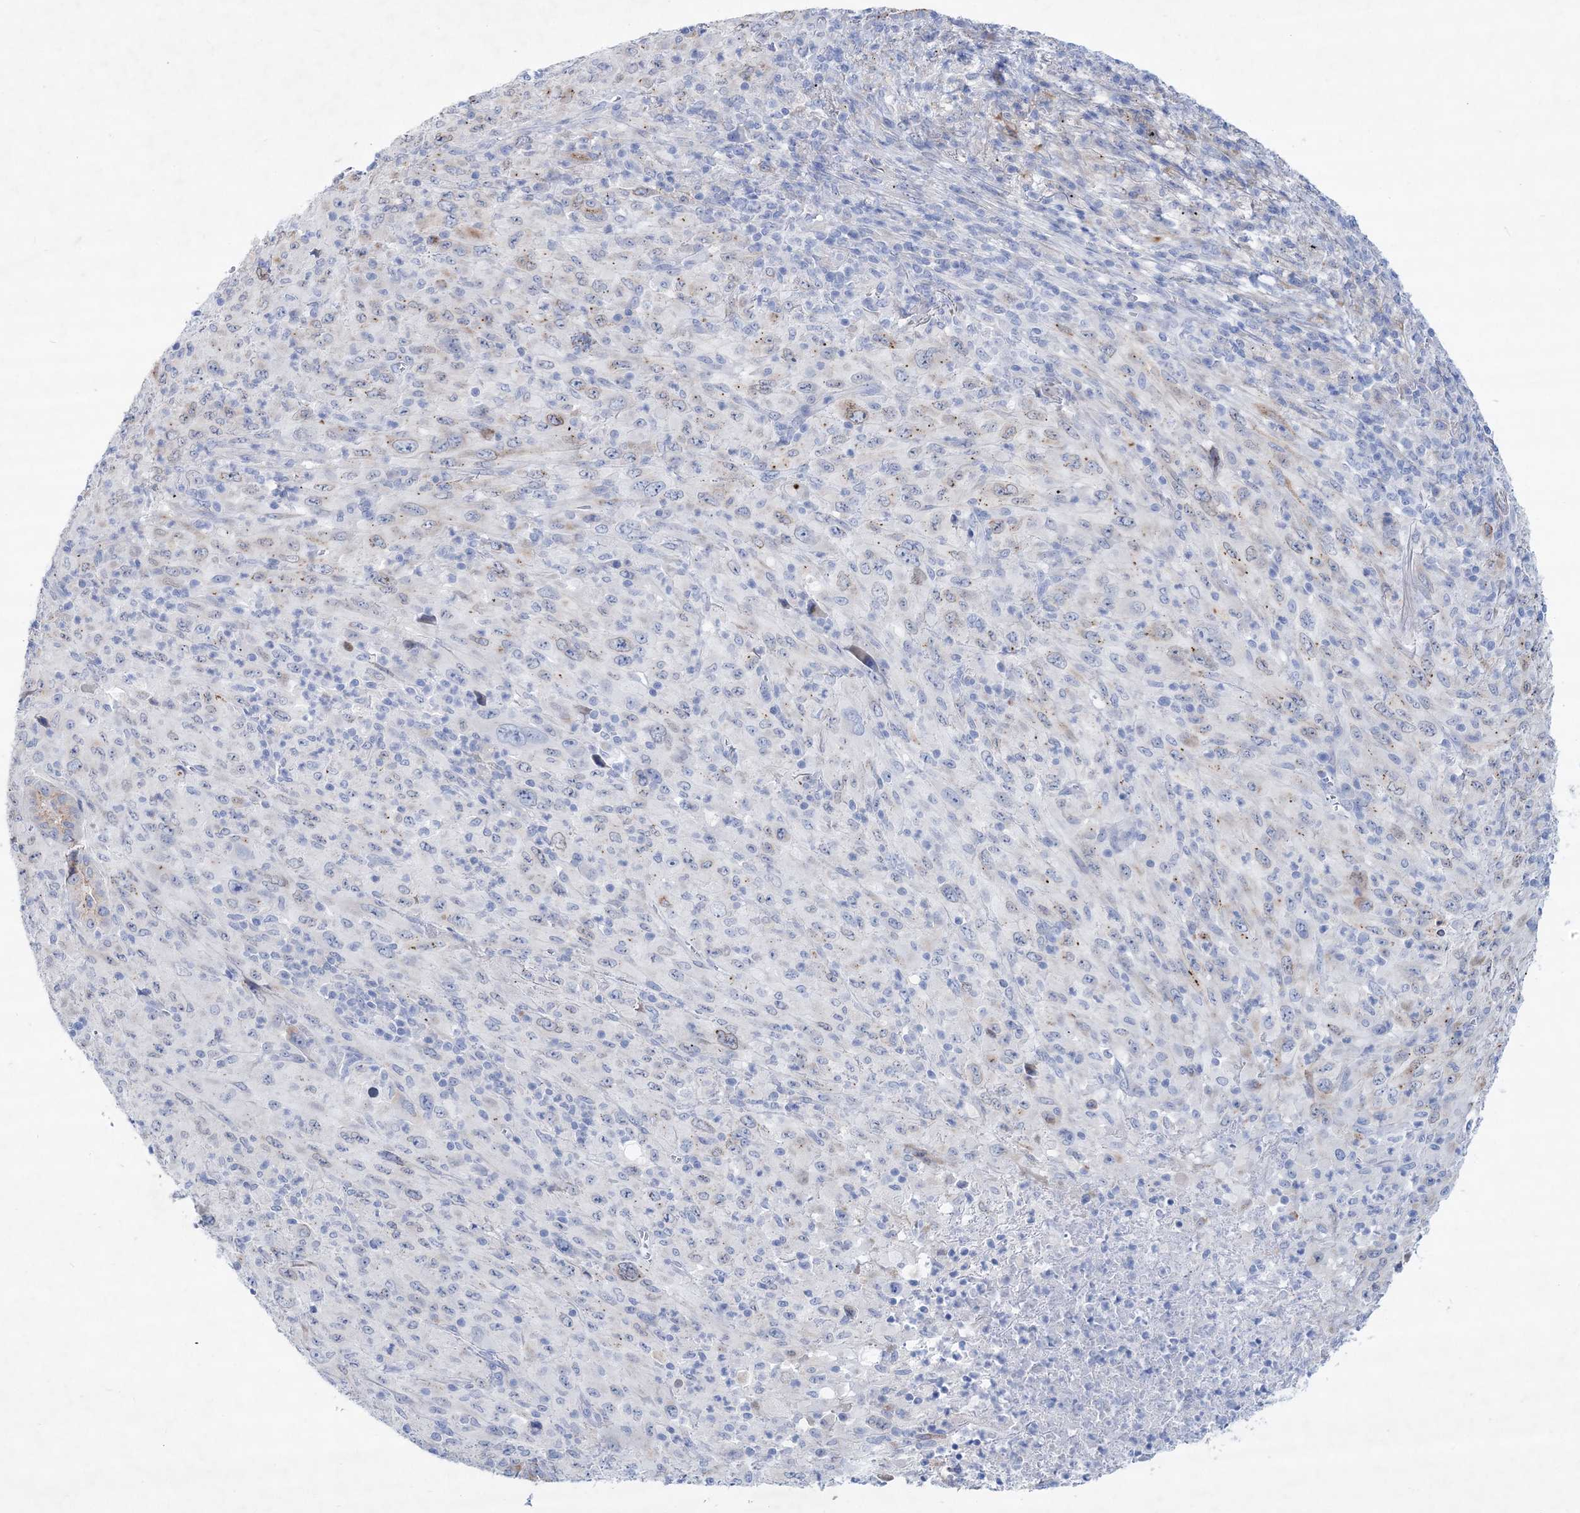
{"staining": {"intensity": "negative", "quantity": "none", "location": "none"}, "tissue": "melanoma", "cell_type": "Tumor cells", "image_type": "cancer", "snomed": [{"axis": "morphology", "description": "Malignant melanoma, Metastatic site"}, {"axis": "topography", "description": "Skin"}], "caption": "High magnification brightfield microscopy of malignant melanoma (metastatic site) stained with DAB (brown) and counterstained with hematoxylin (blue): tumor cells show no significant expression. (DAB immunohistochemistry (IHC) with hematoxylin counter stain).", "gene": "SPINK7", "patient": {"sex": "female", "age": 56}}